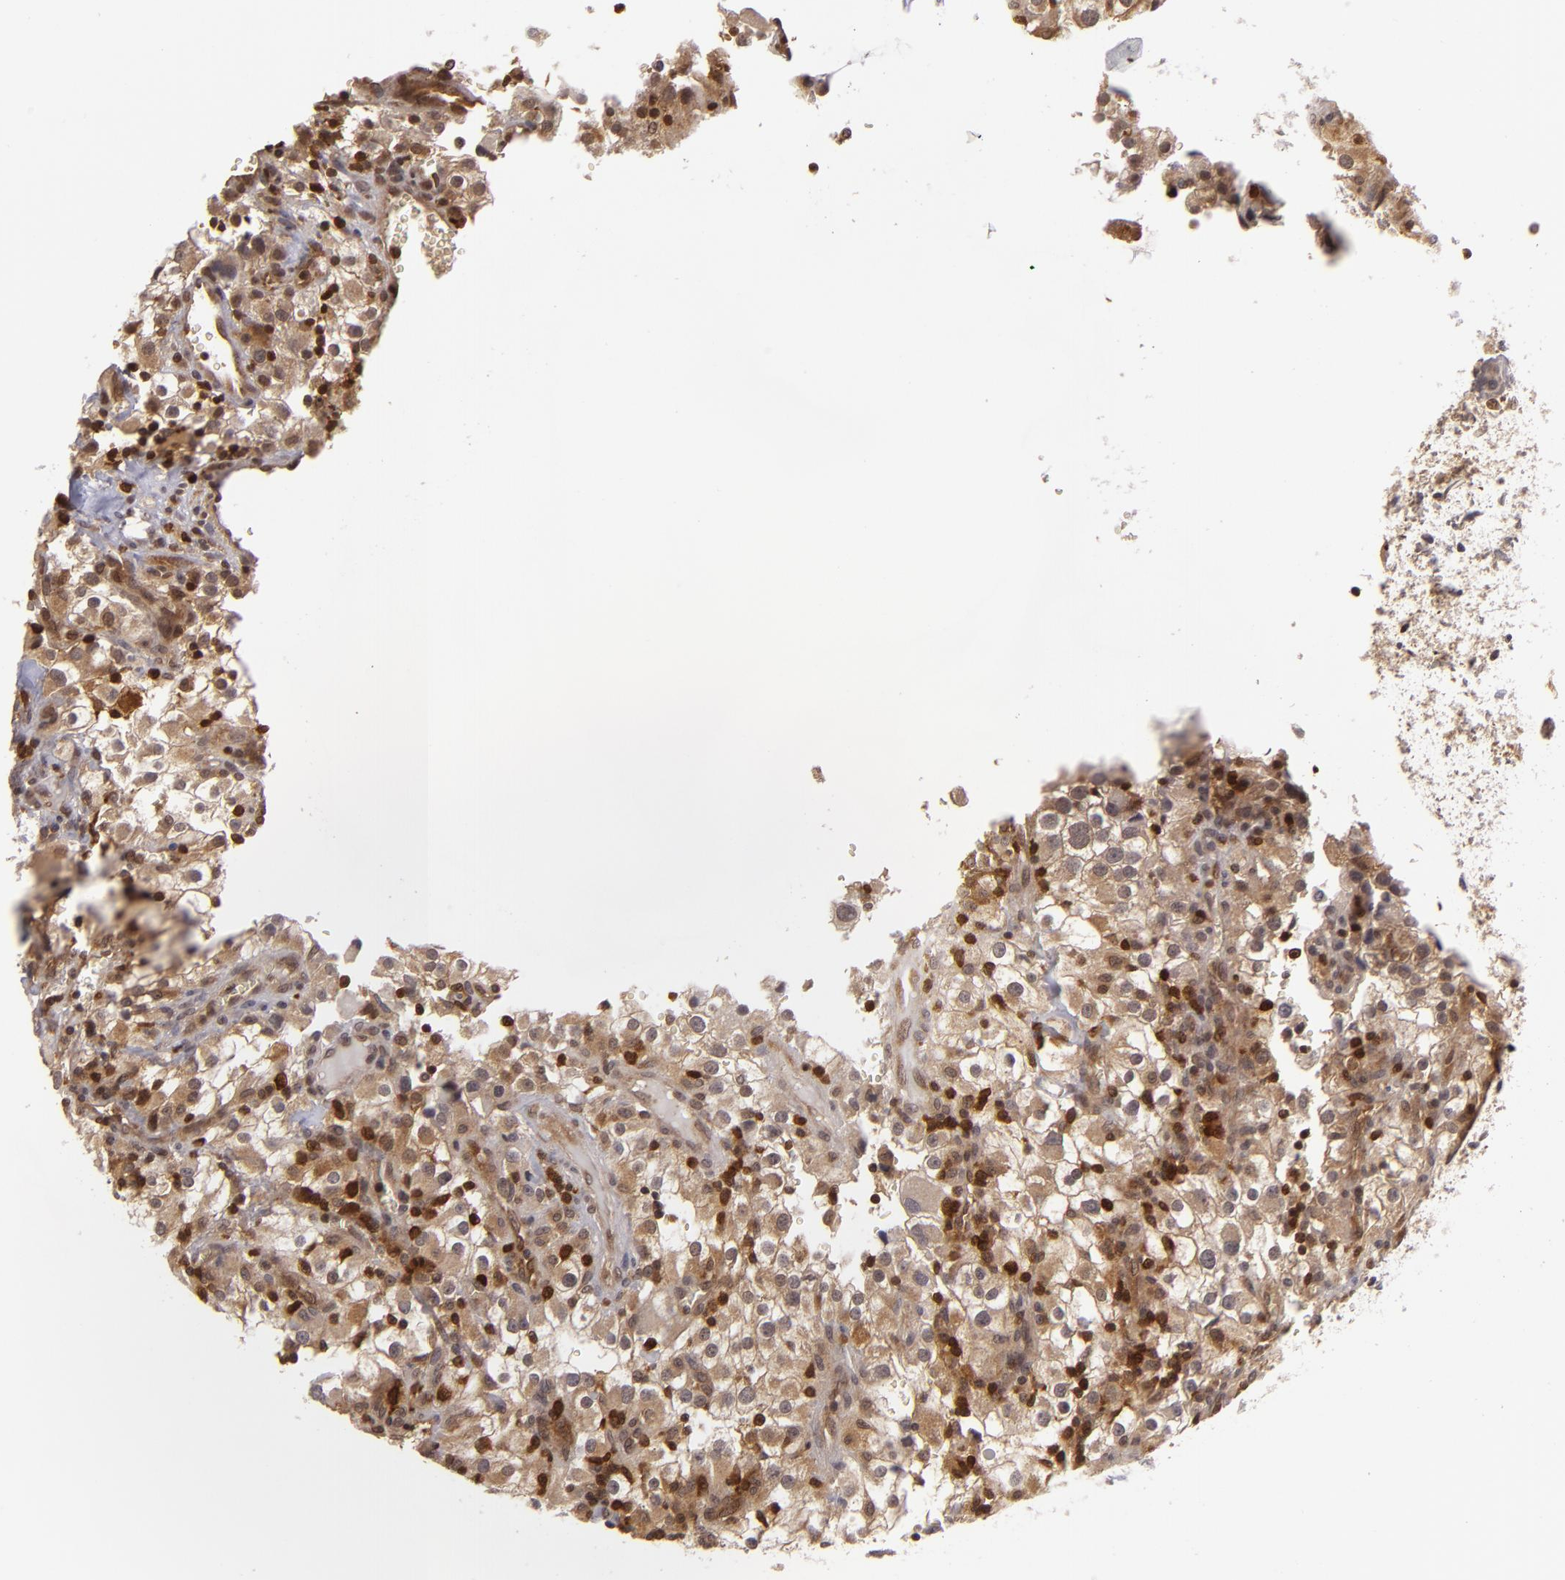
{"staining": {"intensity": "strong", "quantity": "25%-75%", "location": "cytoplasmic/membranous,nuclear"}, "tissue": "renal cancer", "cell_type": "Tumor cells", "image_type": "cancer", "snomed": [{"axis": "morphology", "description": "Adenocarcinoma, NOS"}, {"axis": "topography", "description": "Kidney"}], "caption": "An IHC photomicrograph of tumor tissue is shown. Protein staining in brown shows strong cytoplasmic/membranous and nuclear positivity in renal adenocarcinoma within tumor cells.", "gene": "ZBTB33", "patient": {"sex": "female", "age": 52}}